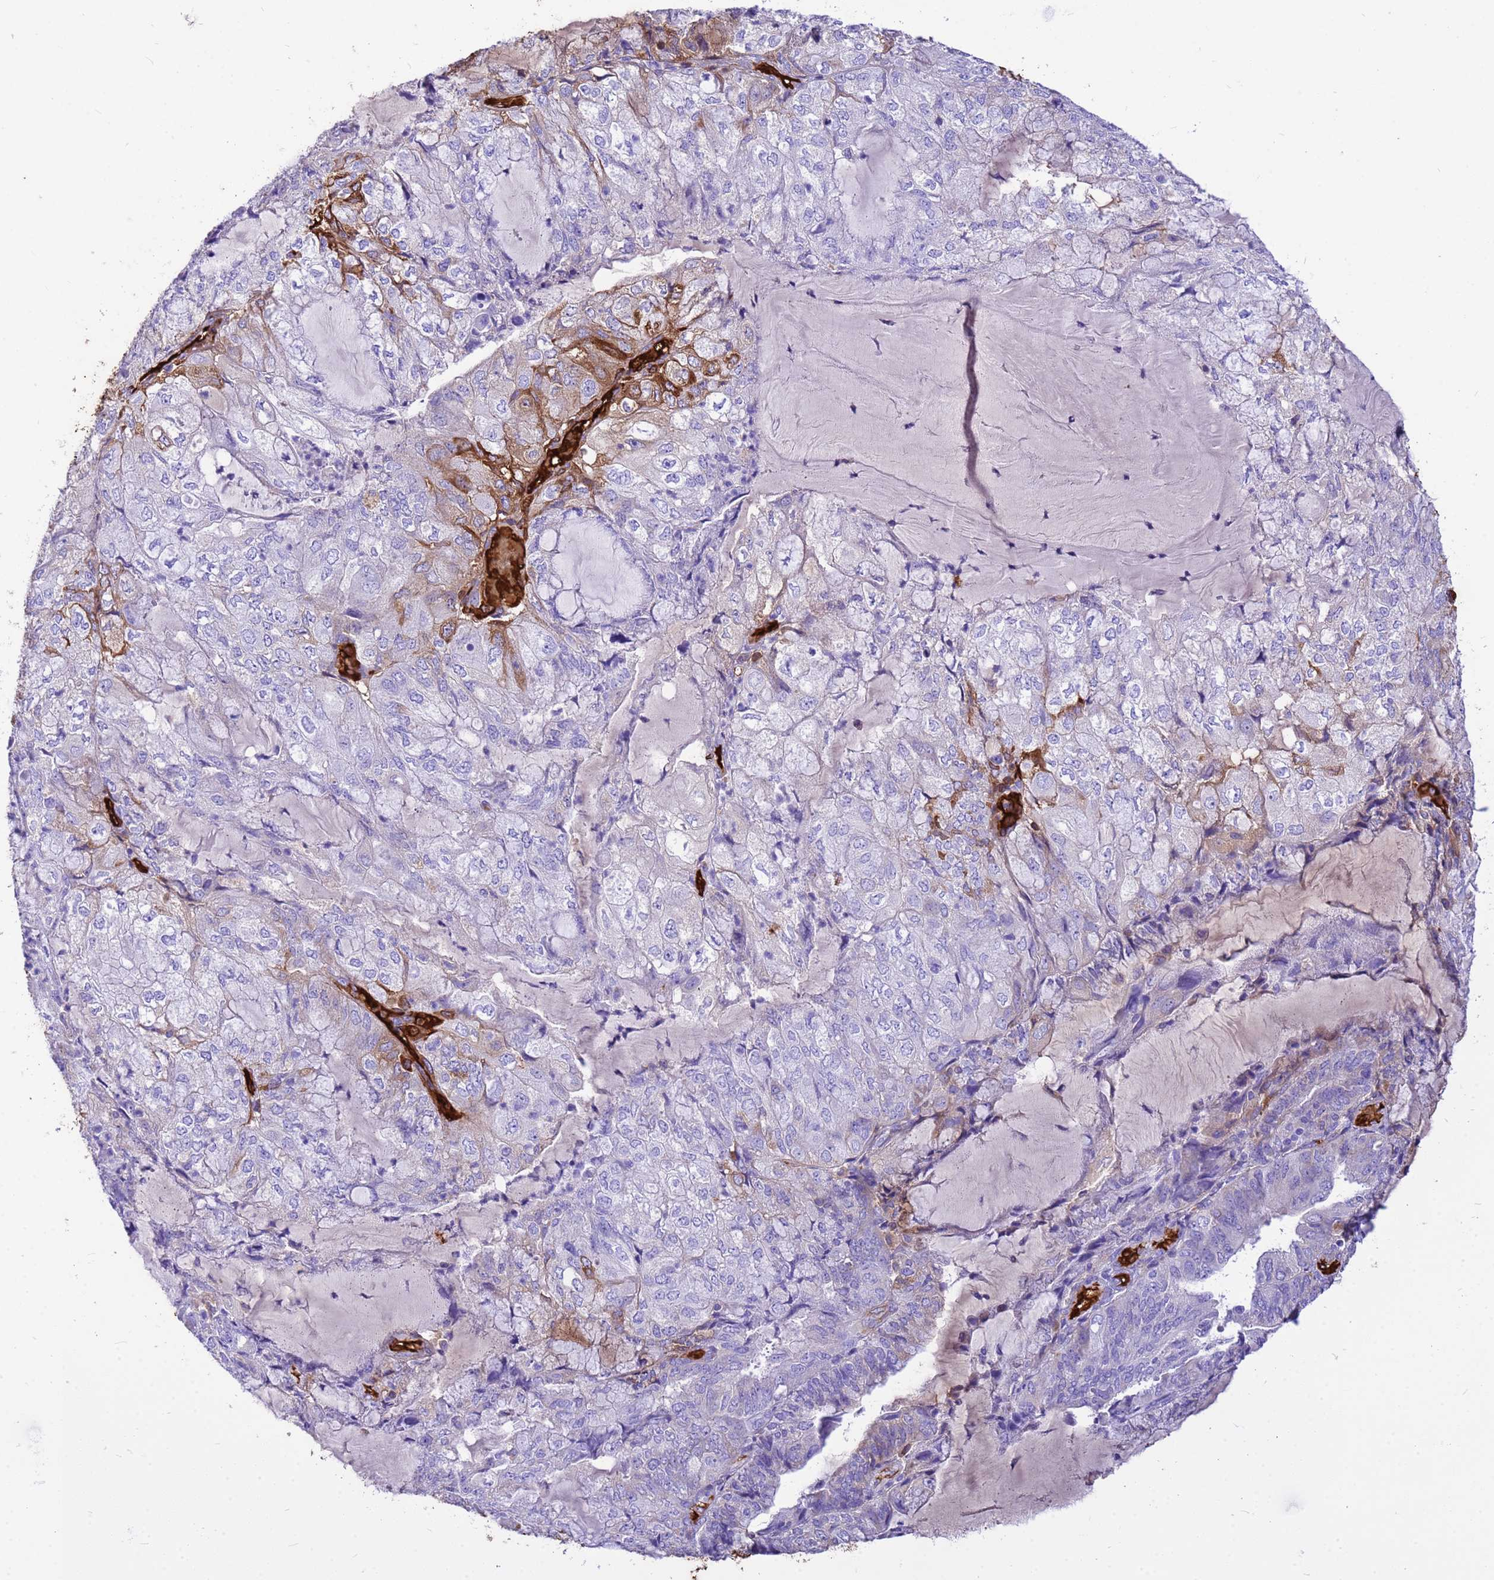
{"staining": {"intensity": "moderate", "quantity": "<25%", "location": "cytoplasmic/membranous"}, "tissue": "endometrial cancer", "cell_type": "Tumor cells", "image_type": "cancer", "snomed": [{"axis": "morphology", "description": "Adenocarcinoma, NOS"}, {"axis": "topography", "description": "Endometrium"}], "caption": "Endometrial adenocarcinoma was stained to show a protein in brown. There is low levels of moderate cytoplasmic/membranous expression in about <25% of tumor cells.", "gene": "HBA2", "patient": {"sex": "female", "age": 81}}